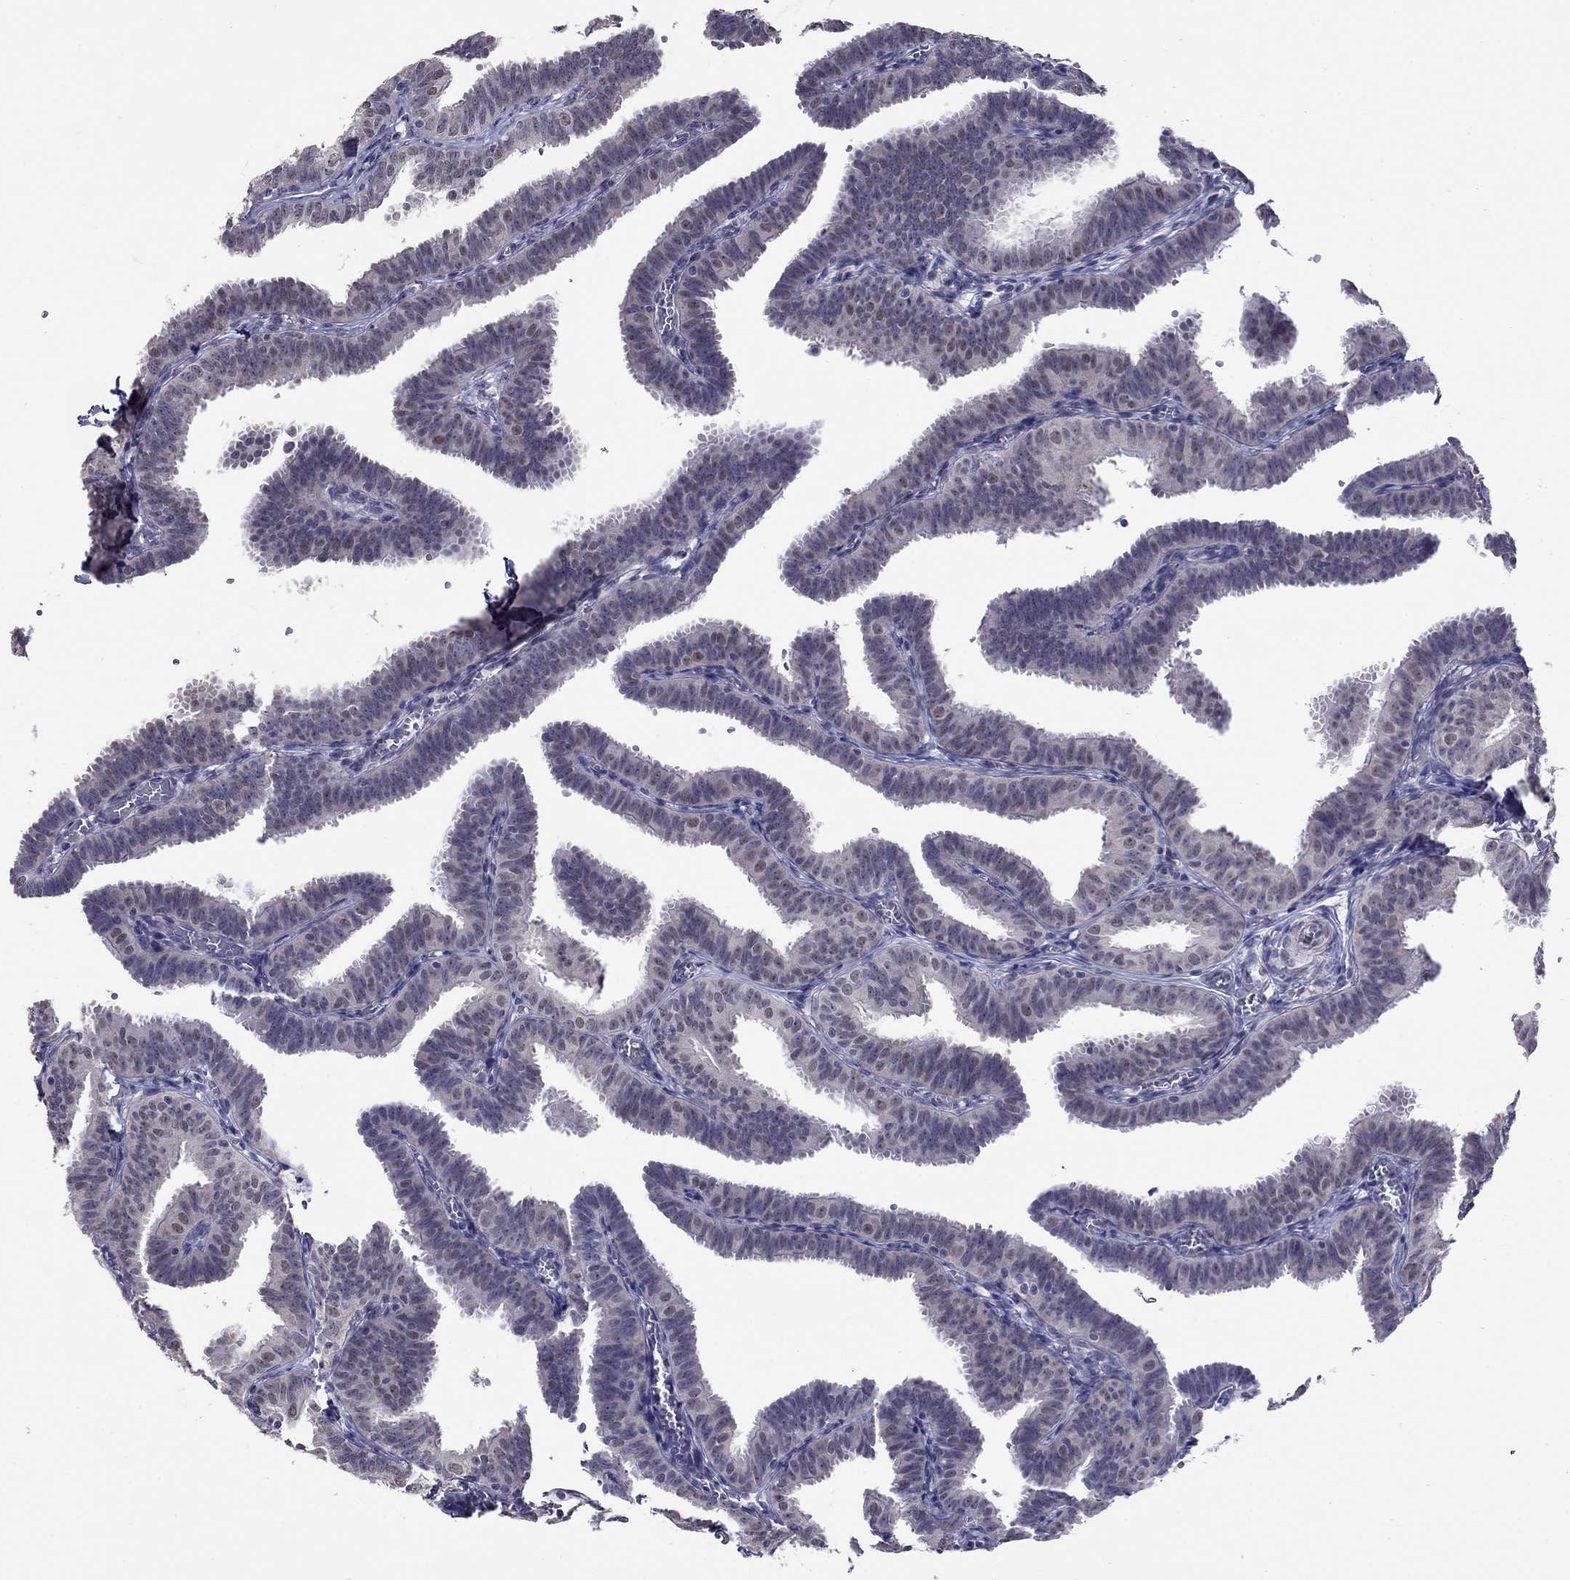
{"staining": {"intensity": "moderate", "quantity": "<25%", "location": "nuclear"}, "tissue": "fallopian tube", "cell_type": "Glandular cells", "image_type": "normal", "snomed": [{"axis": "morphology", "description": "Normal tissue, NOS"}, {"axis": "topography", "description": "Fallopian tube"}], "caption": "The photomicrograph displays staining of normal fallopian tube, revealing moderate nuclear protein expression (brown color) within glandular cells. Using DAB (brown) and hematoxylin (blue) stains, captured at high magnification using brightfield microscopy.", "gene": "HES5", "patient": {"sex": "female", "age": 25}}